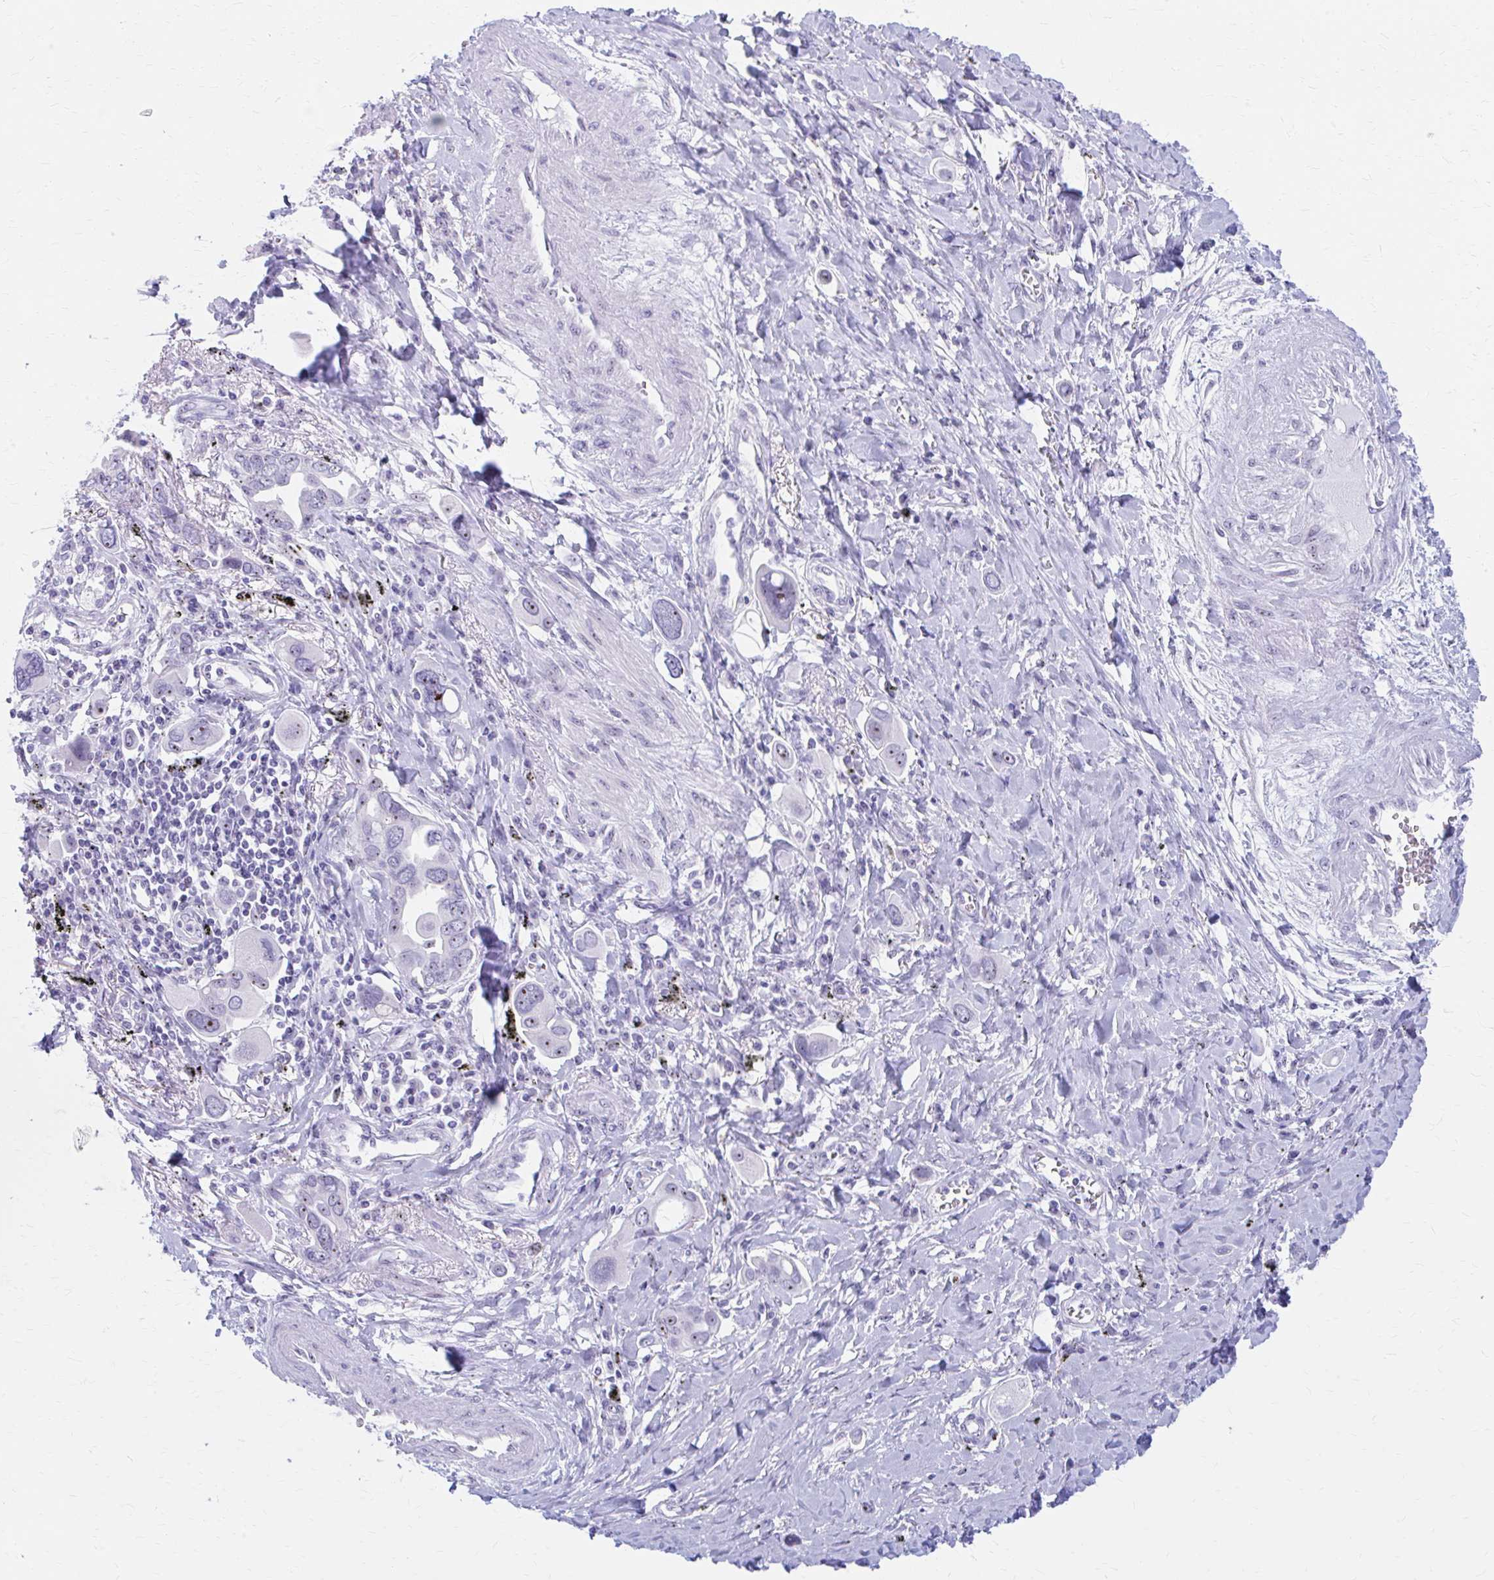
{"staining": {"intensity": "moderate", "quantity": "<25%", "location": "nuclear"}, "tissue": "lung cancer", "cell_type": "Tumor cells", "image_type": "cancer", "snomed": [{"axis": "morphology", "description": "Adenocarcinoma, NOS"}, {"axis": "topography", "description": "Lung"}], "caption": "Human lung cancer (adenocarcinoma) stained with a brown dye displays moderate nuclear positive staining in about <25% of tumor cells.", "gene": "FTSJ3", "patient": {"sex": "male", "age": 76}}